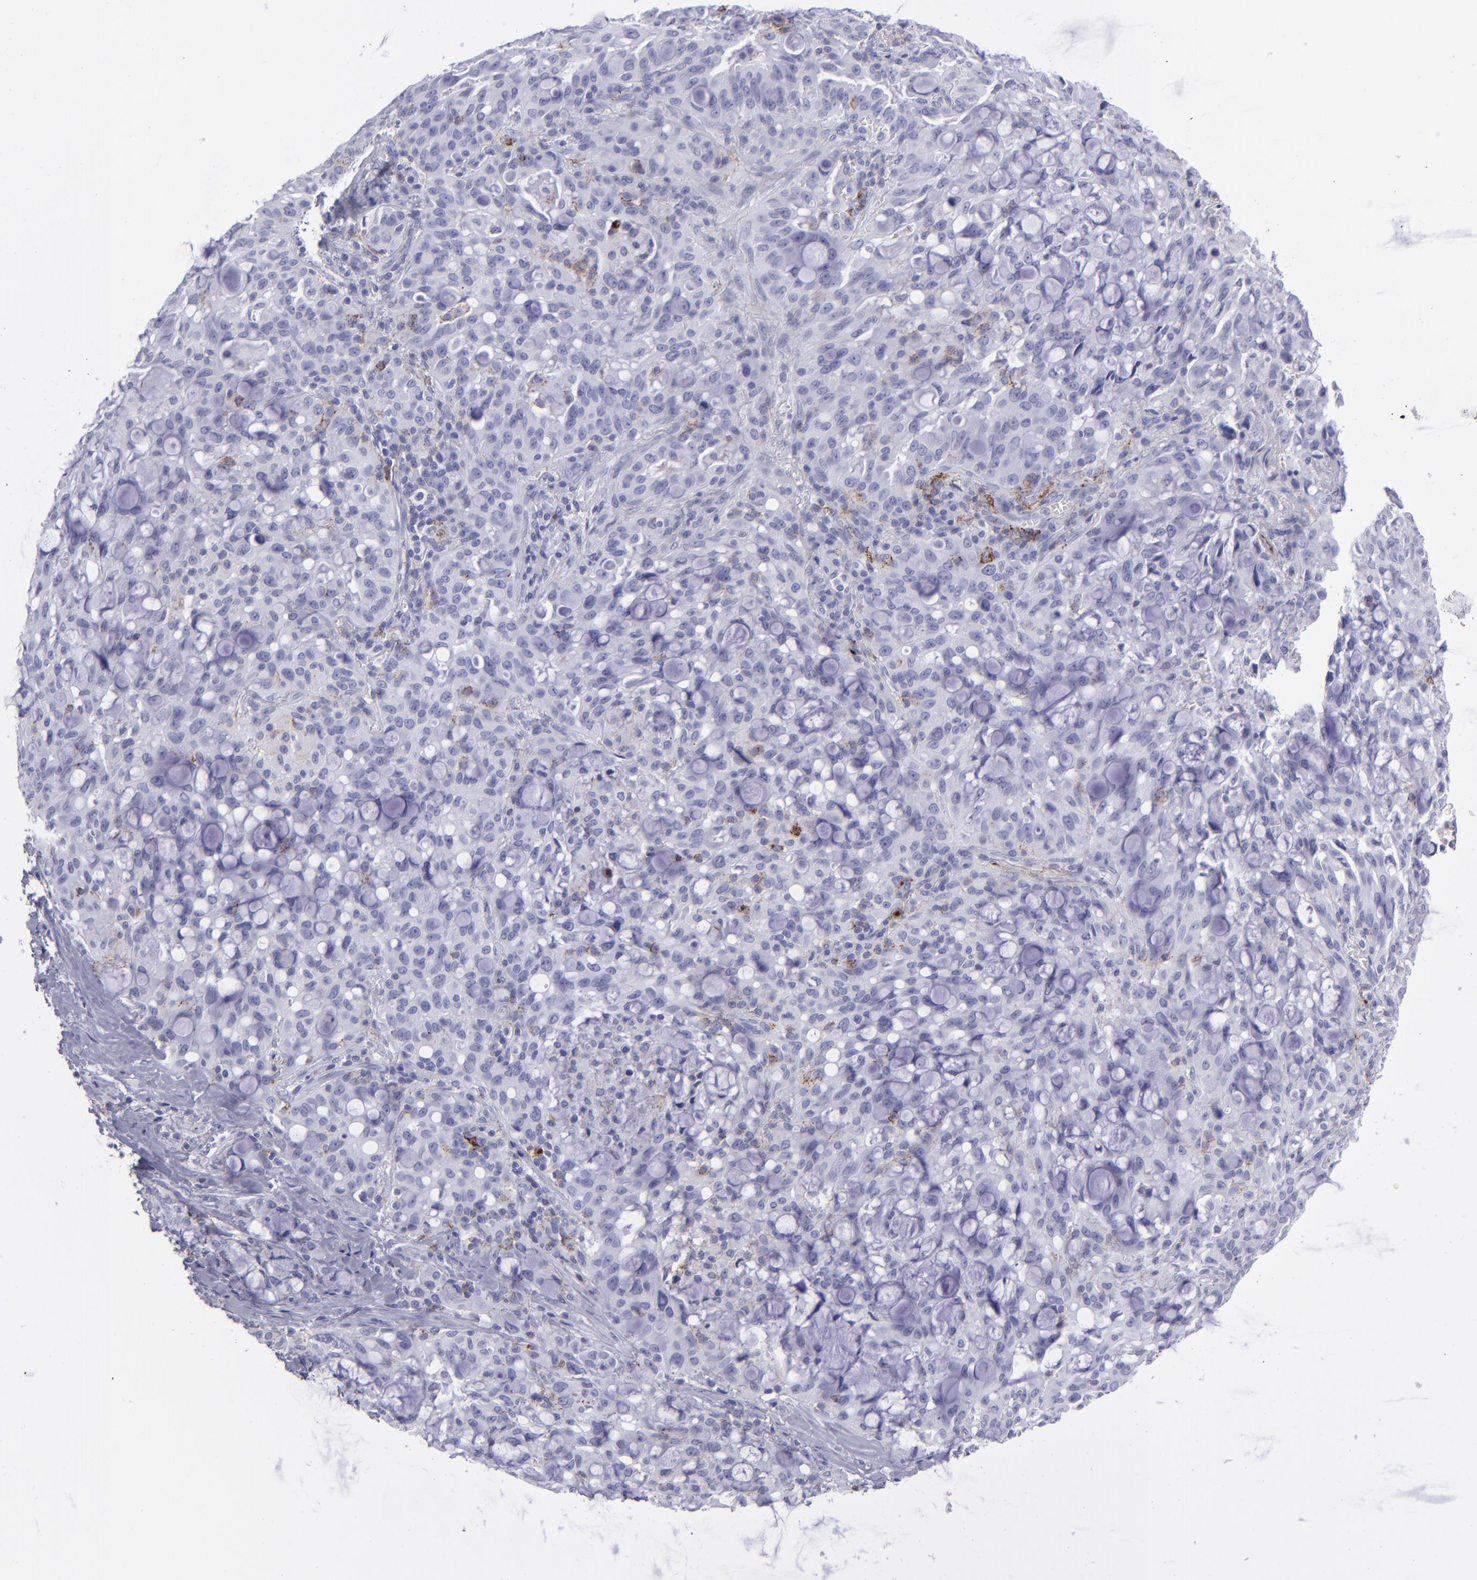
{"staining": {"intensity": "negative", "quantity": "none", "location": "none"}, "tissue": "lung cancer", "cell_type": "Tumor cells", "image_type": "cancer", "snomed": [{"axis": "morphology", "description": "Adenocarcinoma, NOS"}, {"axis": "topography", "description": "Lung"}], "caption": "Adenocarcinoma (lung) stained for a protein using immunohistochemistry demonstrates no positivity tumor cells.", "gene": "SELPLG", "patient": {"sex": "female", "age": 44}}